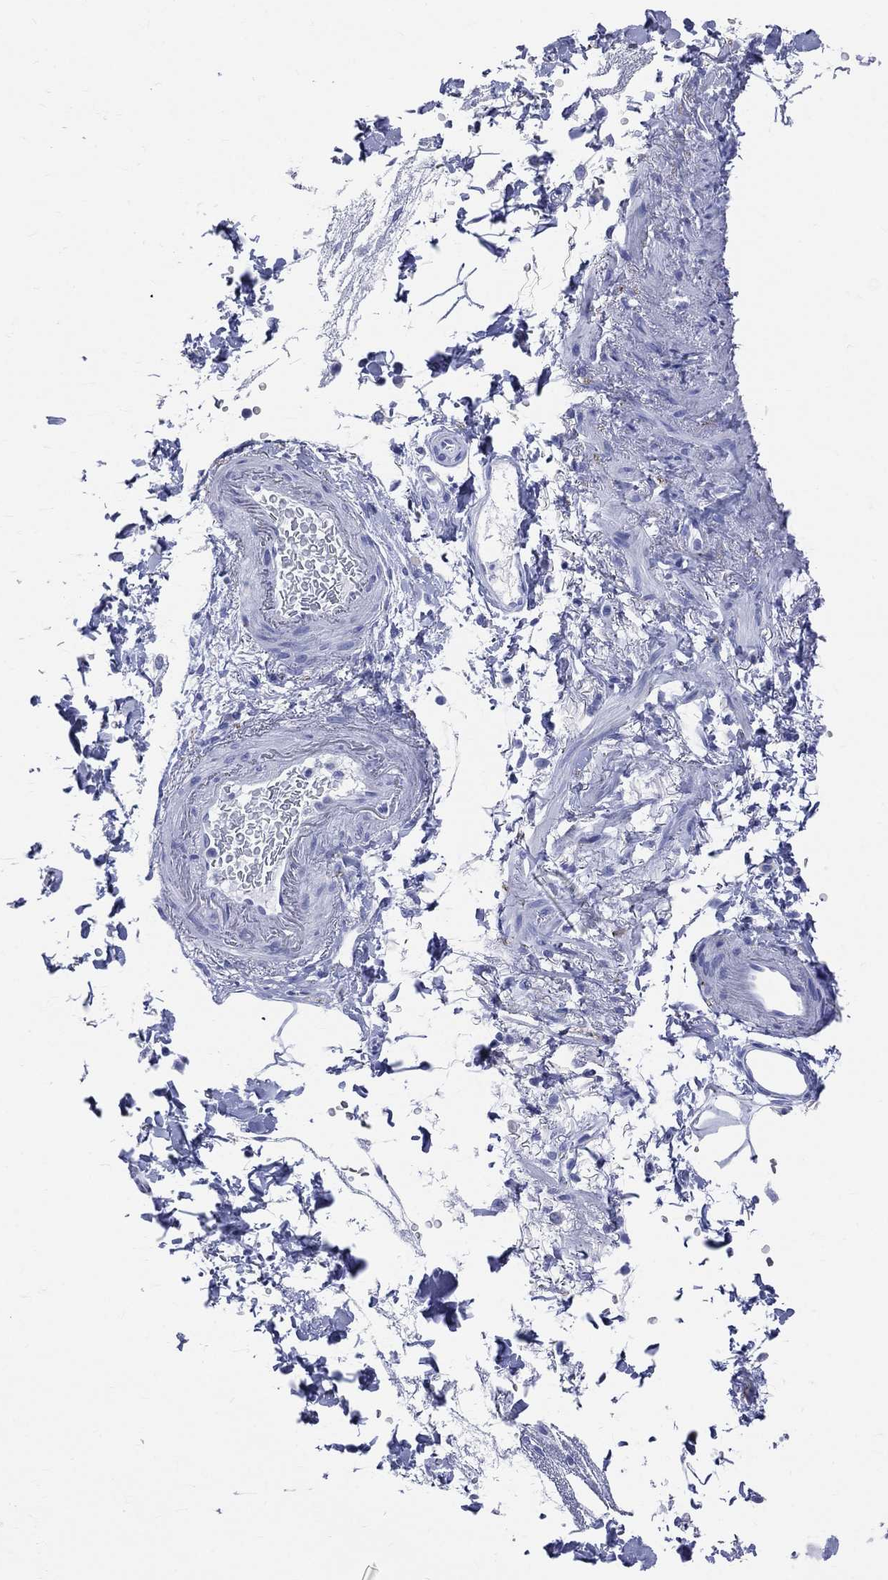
{"staining": {"intensity": "negative", "quantity": "none", "location": "none"}, "tissue": "smooth muscle", "cell_type": "Smooth muscle cells", "image_type": "normal", "snomed": [{"axis": "morphology", "description": "Normal tissue, NOS"}, {"axis": "topography", "description": "Smooth muscle"}, {"axis": "topography", "description": "Anal"}], "caption": "Immunohistochemical staining of normal human smooth muscle reveals no significant expression in smooth muscle cells.", "gene": "SYP", "patient": {"sex": "male", "age": 83}}